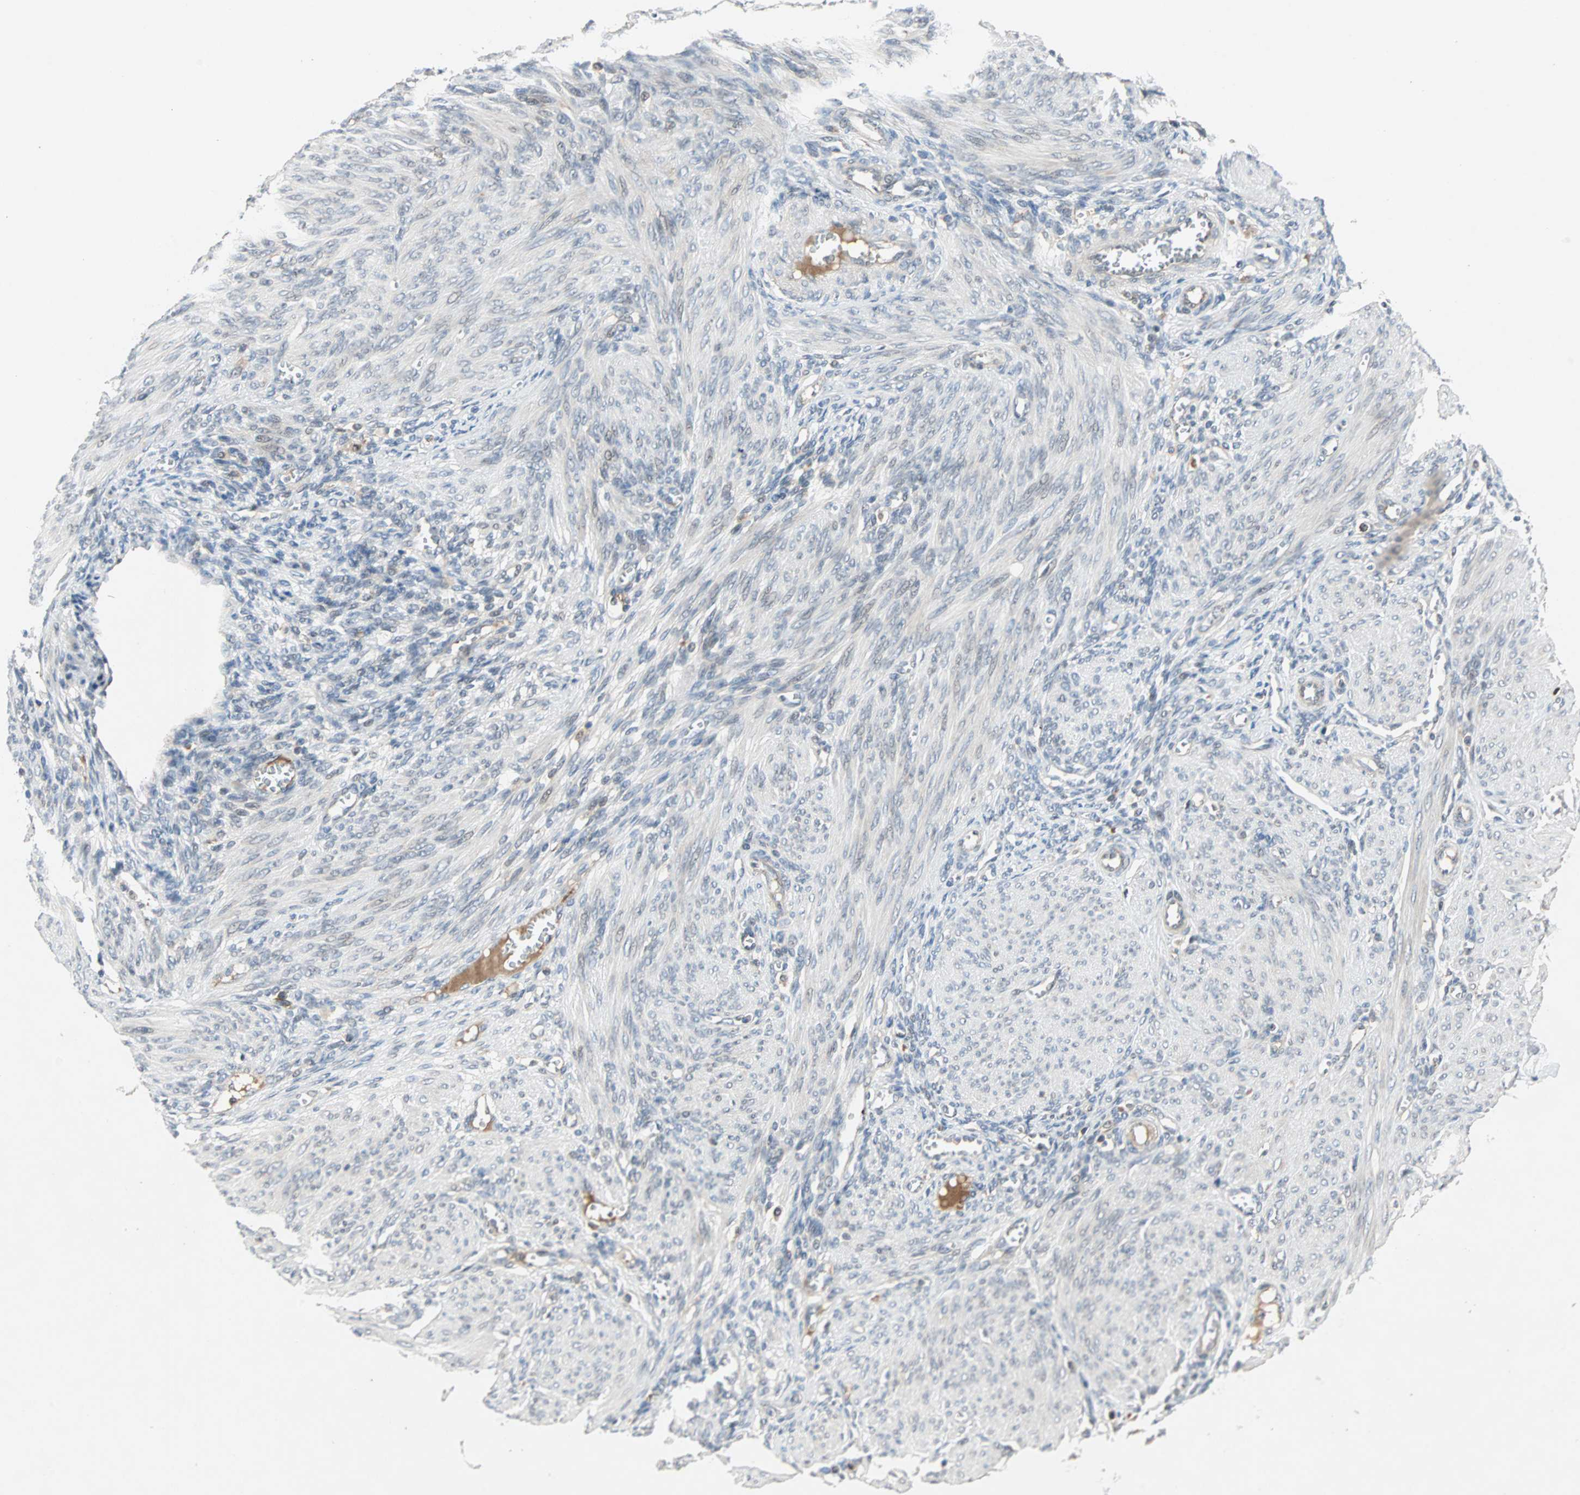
{"staining": {"intensity": "negative", "quantity": "none", "location": "none"}, "tissue": "endometrium", "cell_type": "Cells in endometrial stroma", "image_type": "normal", "snomed": [{"axis": "morphology", "description": "Normal tissue, NOS"}, {"axis": "topography", "description": "Endometrium"}], "caption": "This is an IHC image of normal human endometrium. There is no expression in cells in endometrial stroma.", "gene": "PROS1", "patient": {"sex": "female", "age": 72}}